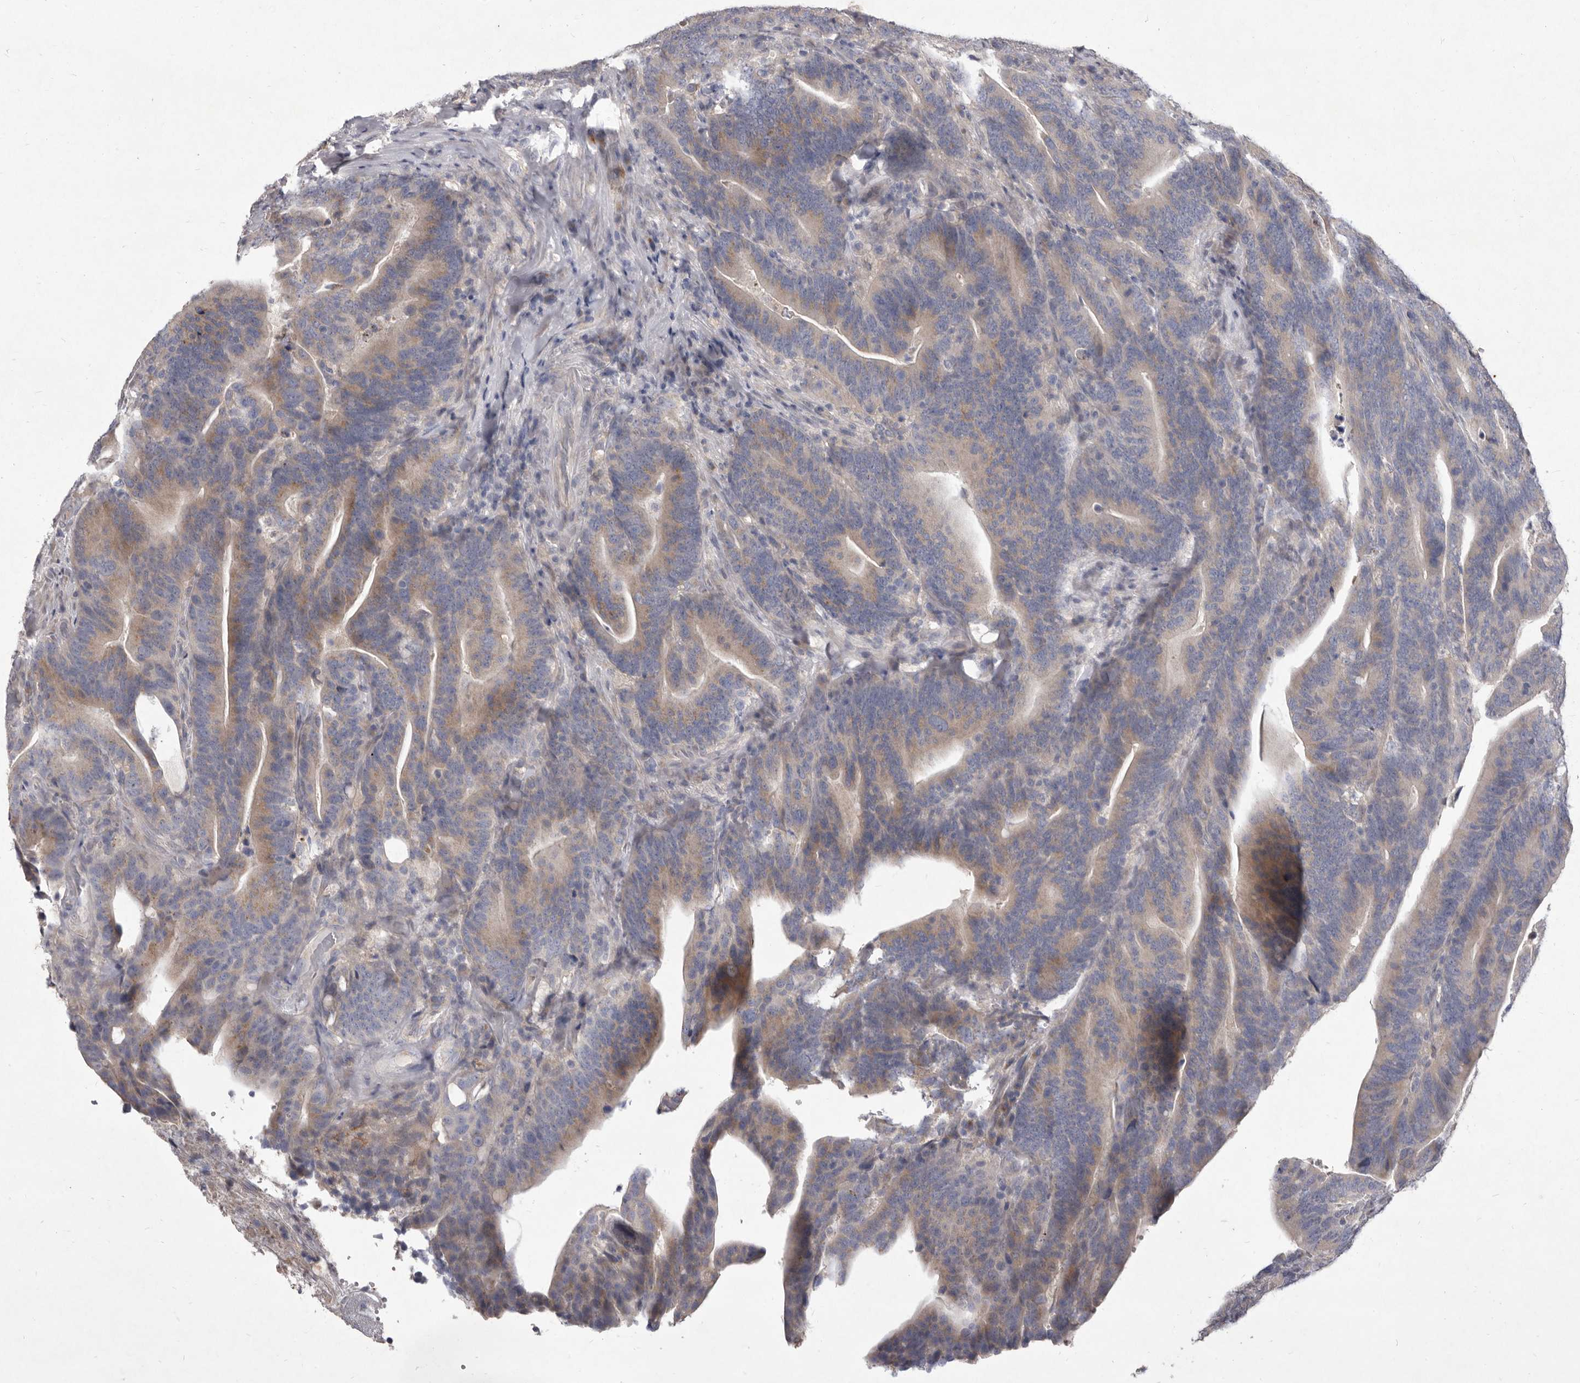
{"staining": {"intensity": "weak", "quantity": "25%-75%", "location": "cytoplasmic/membranous"}, "tissue": "colorectal cancer", "cell_type": "Tumor cells", "image_type": "cancer", "snomed": [{"axis": "morphology", "description": "Adenocarcinoma, NOS"}, {"axis": "topography", "description": "Colon"}], "caption": "Colorectal cancer stained for a protein (brown) demonstrates weak cytoplasmic/membranous positive expression in approximately 25%-75% of tumor cells.", "gene": "P2RX6", "patient": {"sex": "female", "age": 66}}